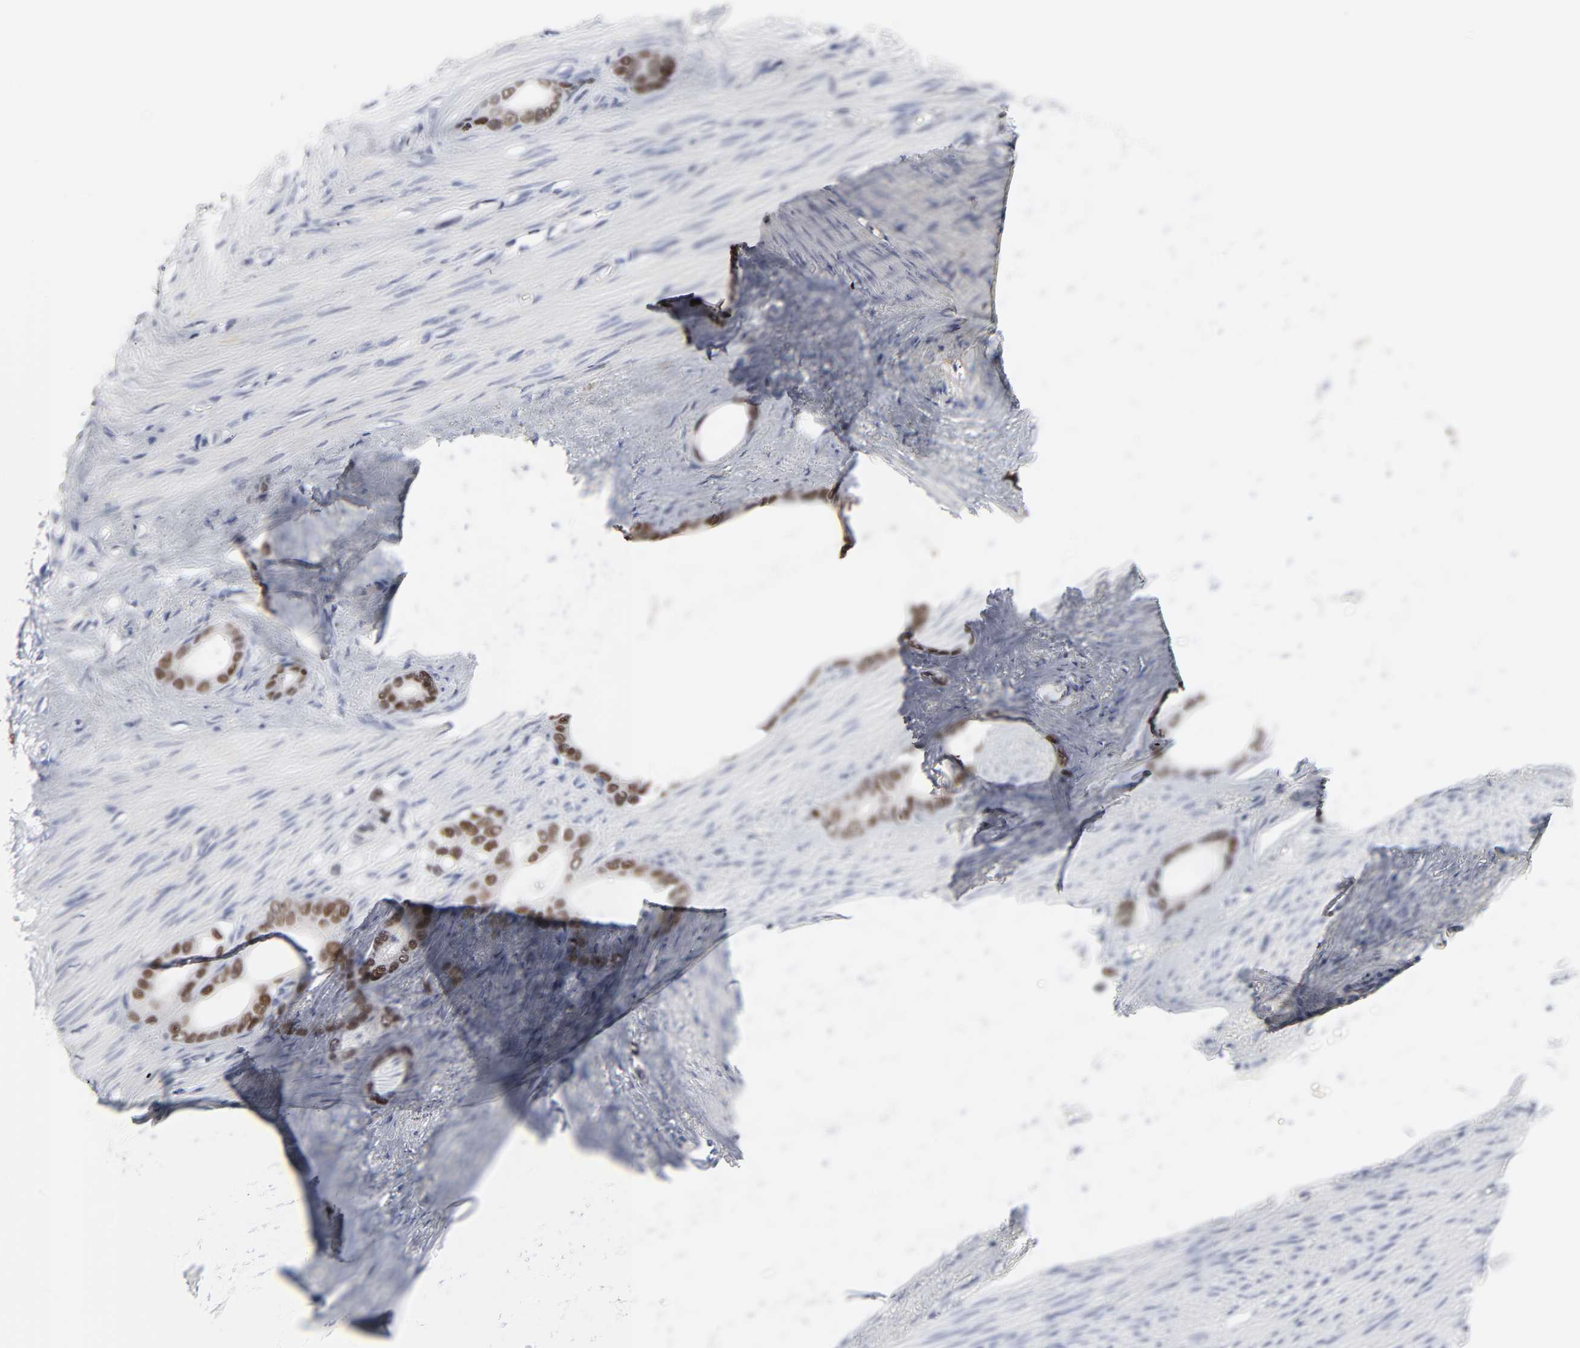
{"staining": {"intensity": "strong", "quantity": ">75%", "location": "nuclear"}, "tissue": "stomach cancer", "cell_type": "Tumor cells", "image_type": "cancer", "snomed": [{"axis": "morphology", "description": "Adenocarcinoma, NOS"}, {"axis": "topography", "description": "Stomach"}], "caption": "An image of human stomach cancer stained for a protein displays strong nuclear brown staining in tumor cells. (Stains: DAB (3,3'-diaminobenzidine) in brown, nuclei in blue, Microscopy: brightfield microscopy at high magnification).", "gene": "HNF4A", "patient": {"sex": "female", "age": 75}}